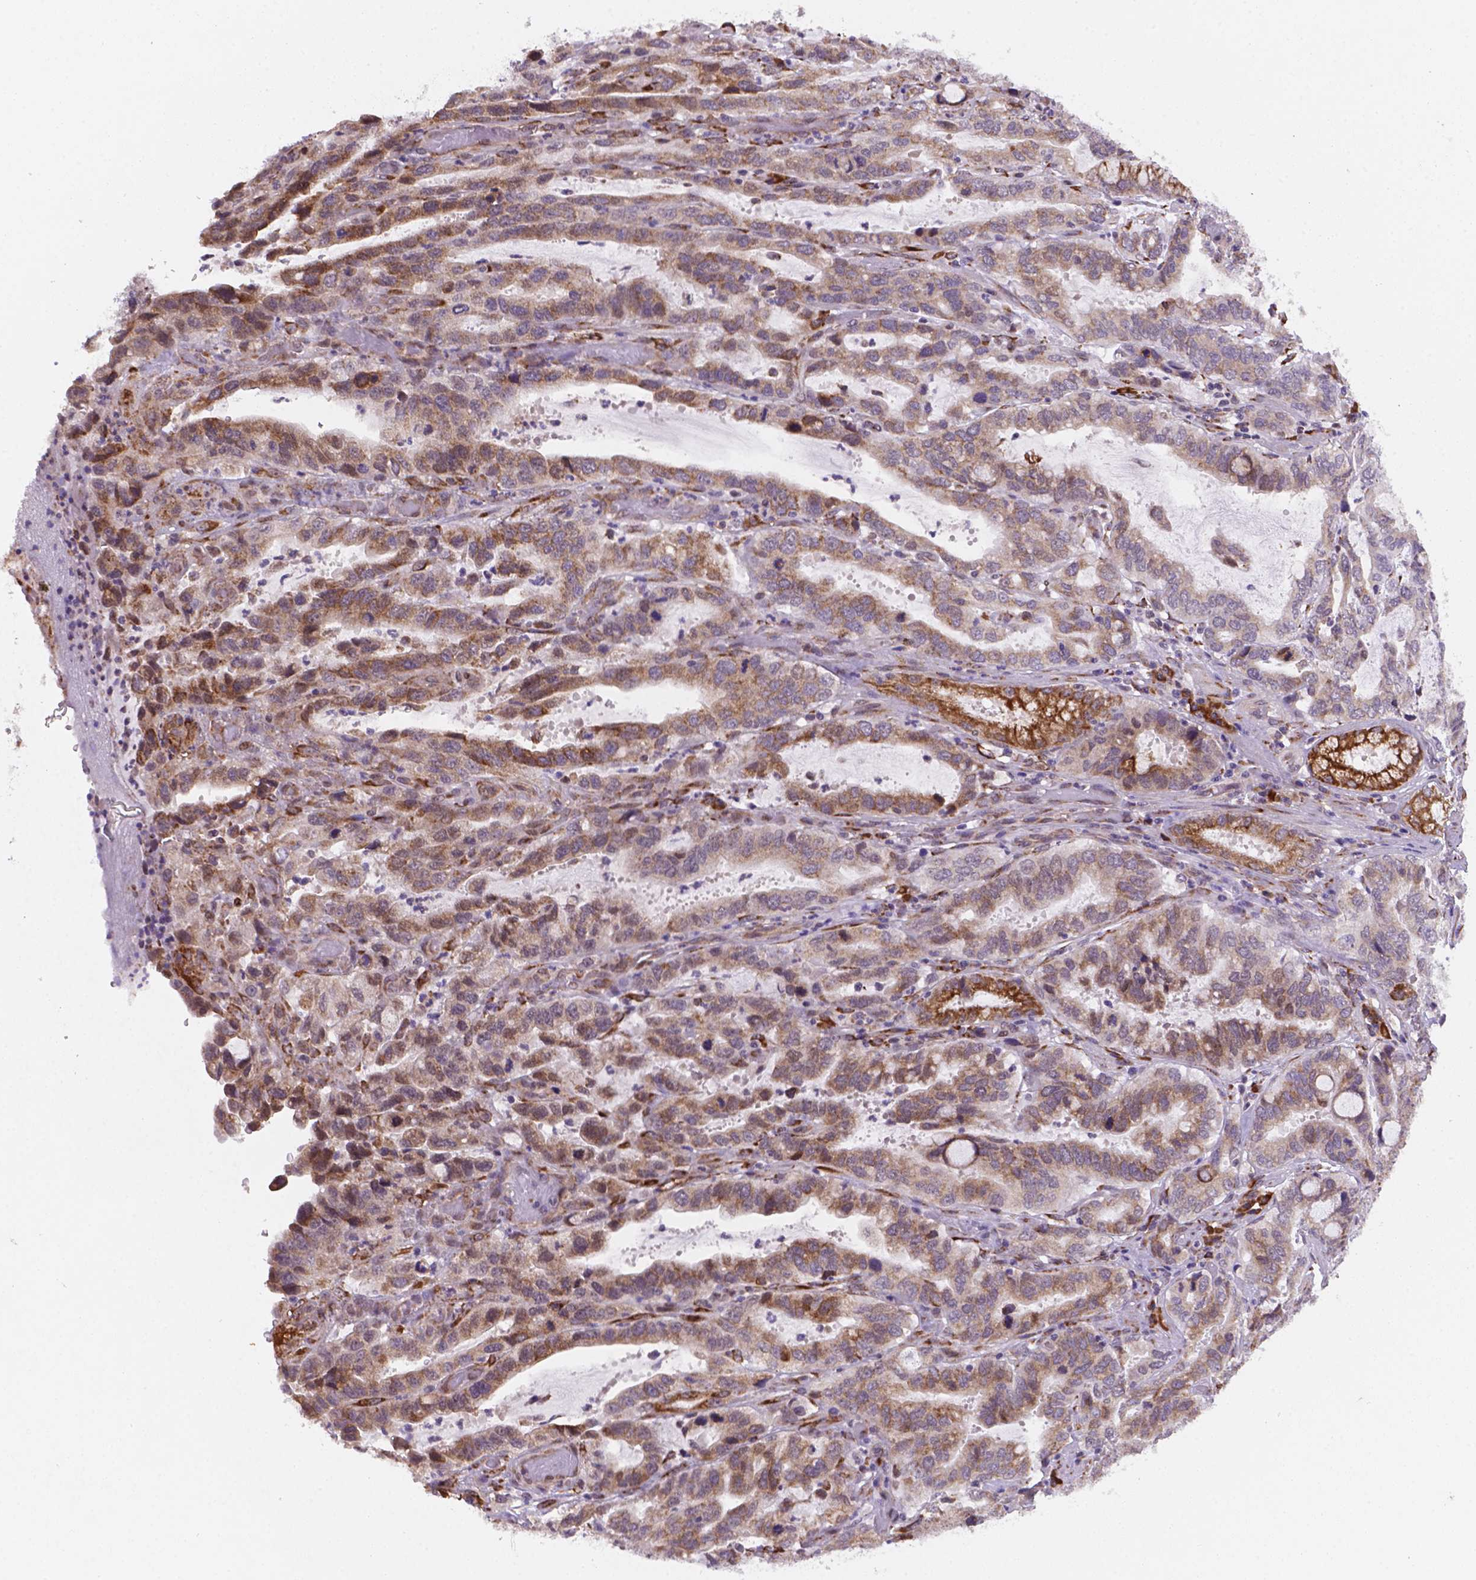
{"staining": {"intensity": "moderate", "quantity": "25%-75%", "location": "cytoplasmic/membranous"}, "tissue": "stomach cancer", "cell_type": "Tumor cells", "image_type": "cancer", "snomed": [{"axis": "morphology", "description": "Adenocarcinoma, NOS"}, {"axis": "topography", "description": "Stomach, lower"}], "caption": "Immunohistochemistry (DAB (3,3'-diaminobenzidine)) staining of stomach adenocarcinoma shows moderate cytoplasmic/membranous protein positivity in about 25%-75% of tumor cells.", "gene": "FNIP1", "patient": {"sex": "female", "age": 76}}